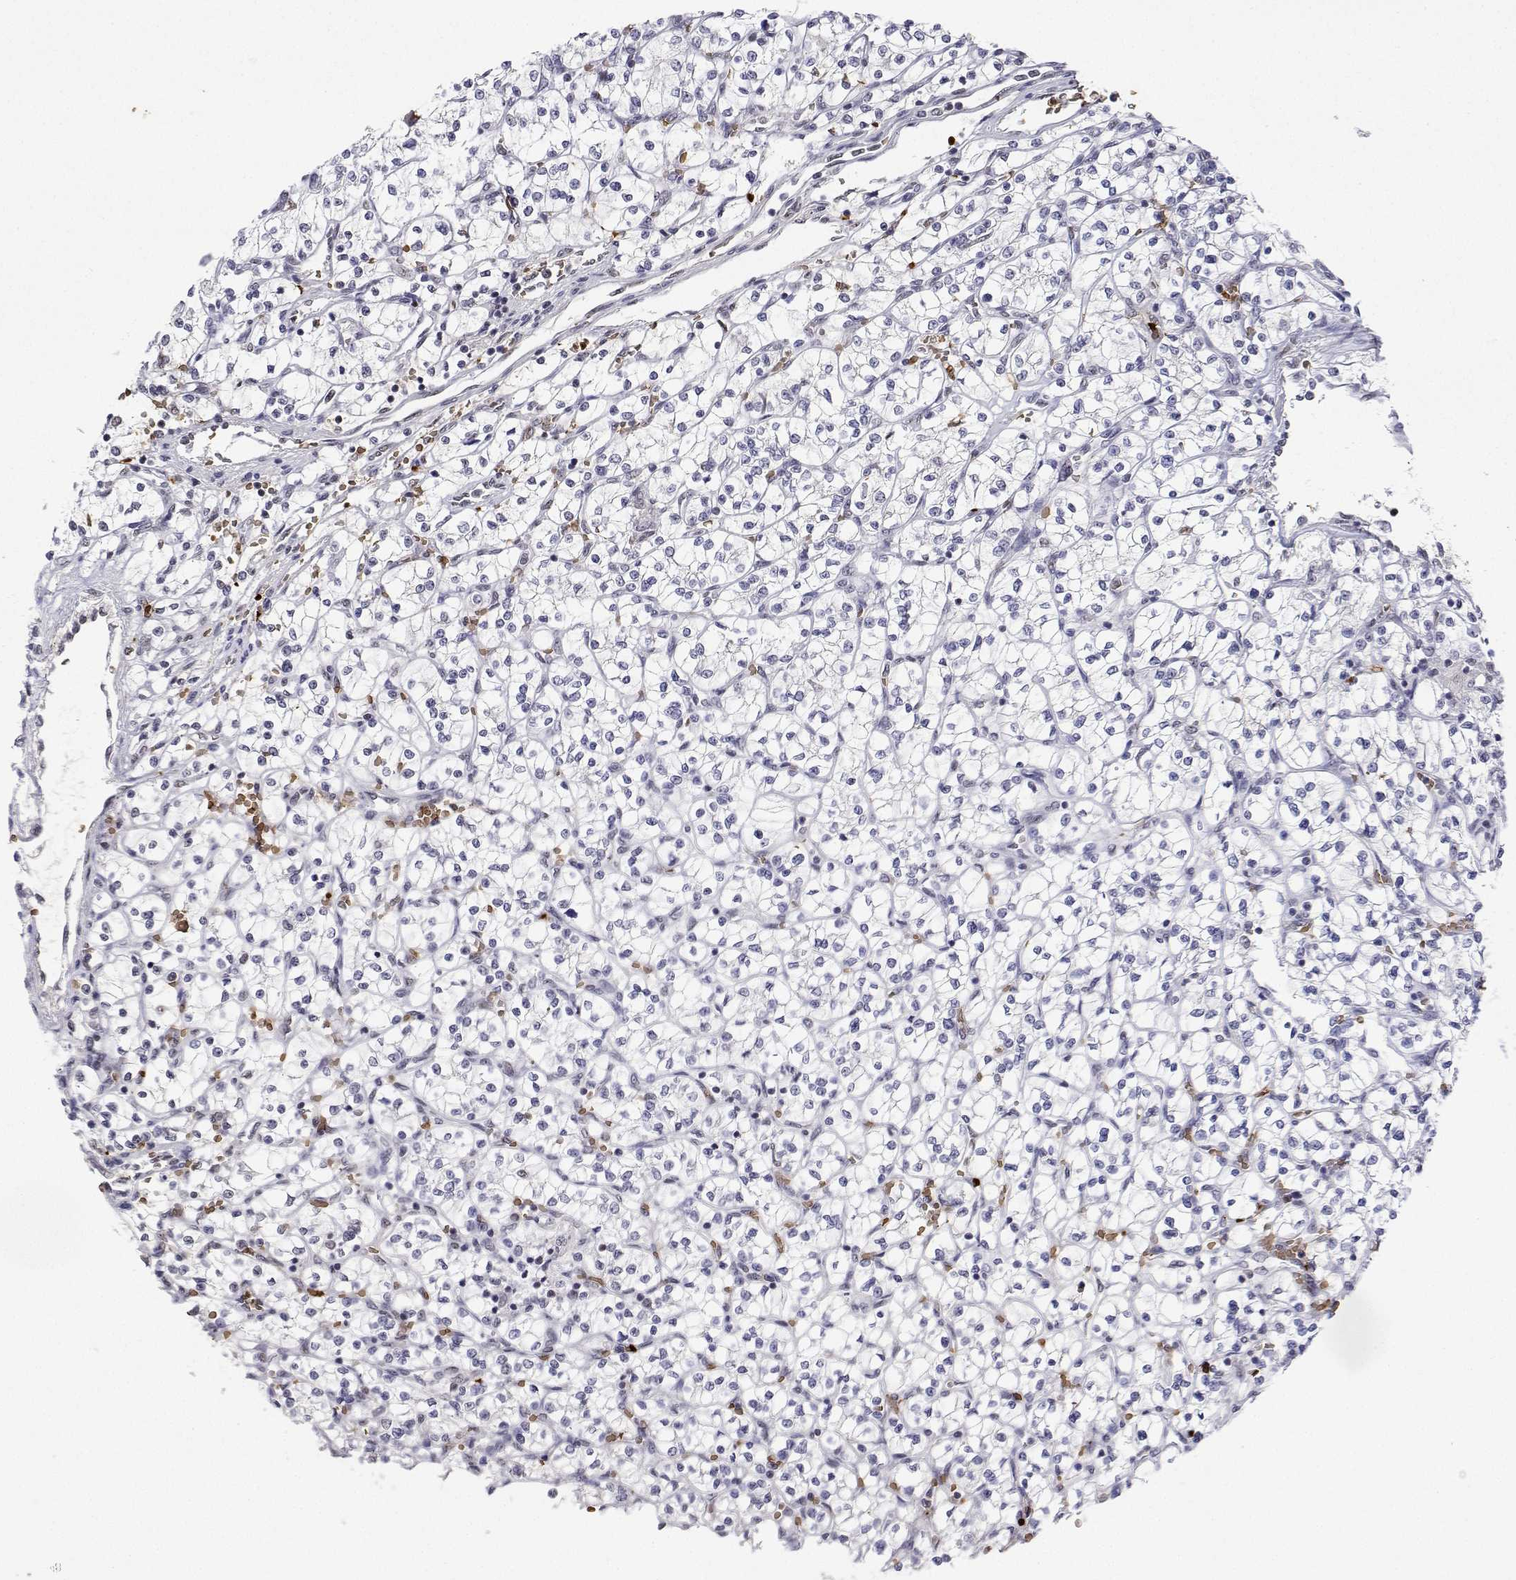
{"staining": {"intensity": "negative", "quantity": "none", "location": "none"}, "tissue": "renal cancer", "cell_type": "Tumor cells", "image_type": "cancer", "snomed": [{"axis": "morphology", "description": "Adenocarcinoma, NOS"}, {"axis": "topography", "description": "Kidney"}], "caption": "Tumor cells are negative for protein expression in human adenocarcinoma (renal).", "gene": "ADAR", "patient": {"sex": "female", "age": 64}}